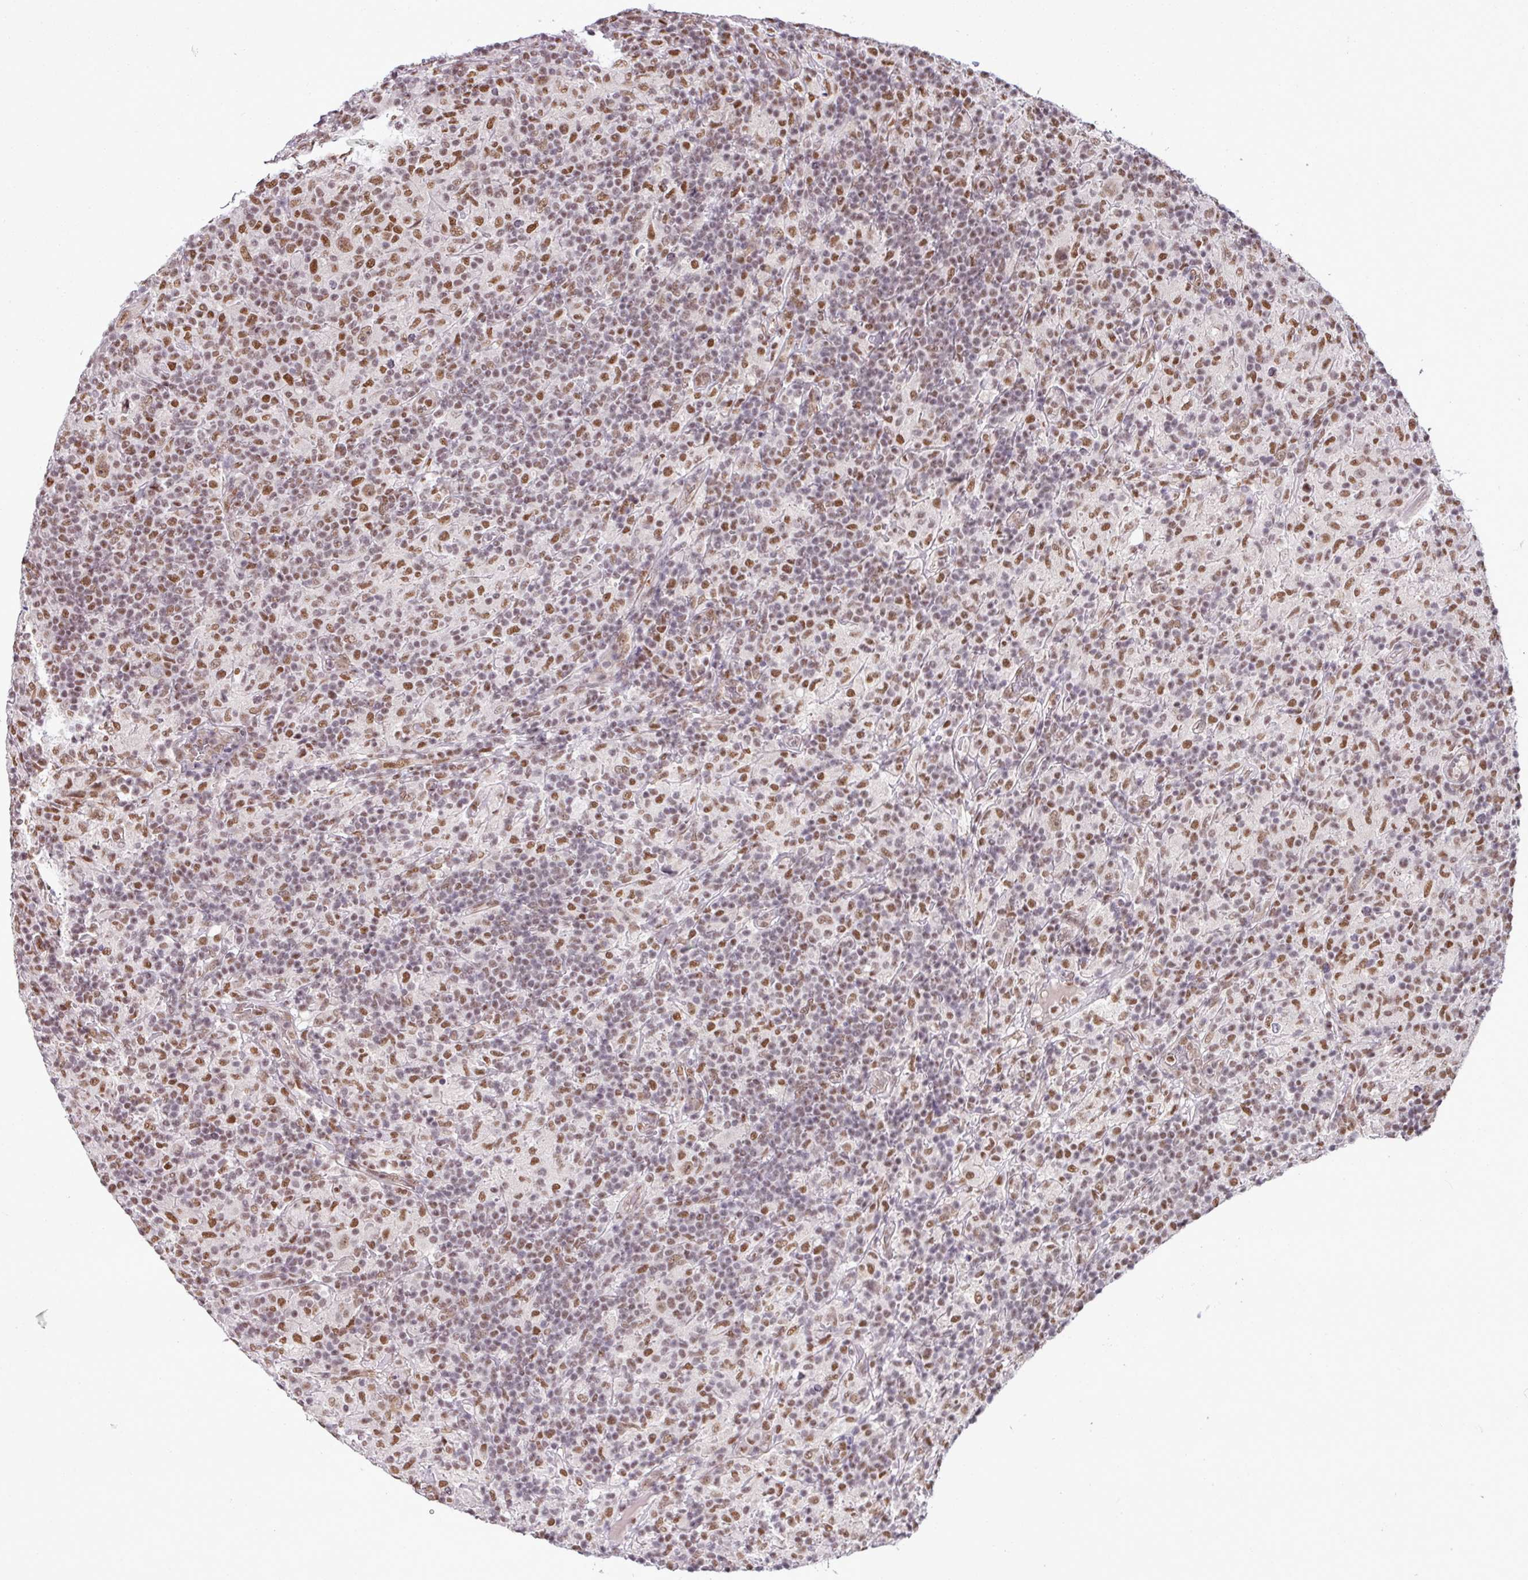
{"staining": {"intensity": "moderate", "quantity": ">75%", "location": "nuclear"}, "tissue": "lymphoma", "cell_type": "Tumor cells", "image_type": "cancer", "snomed": [{"axis": "morphology", "description": "Hodgkin's disease, NOS"}, {"axis": "topography", "description": "Lymph node"}], "caption": "This micrograph demonstrates immunohistochemistry (IHC) staining of human Hodgkin's disease, with medium moderate nuclear expression in approximately >75% of tumor cells.", "gene": "PGAP4", "patient": {"sex": "male", "age": 70}}